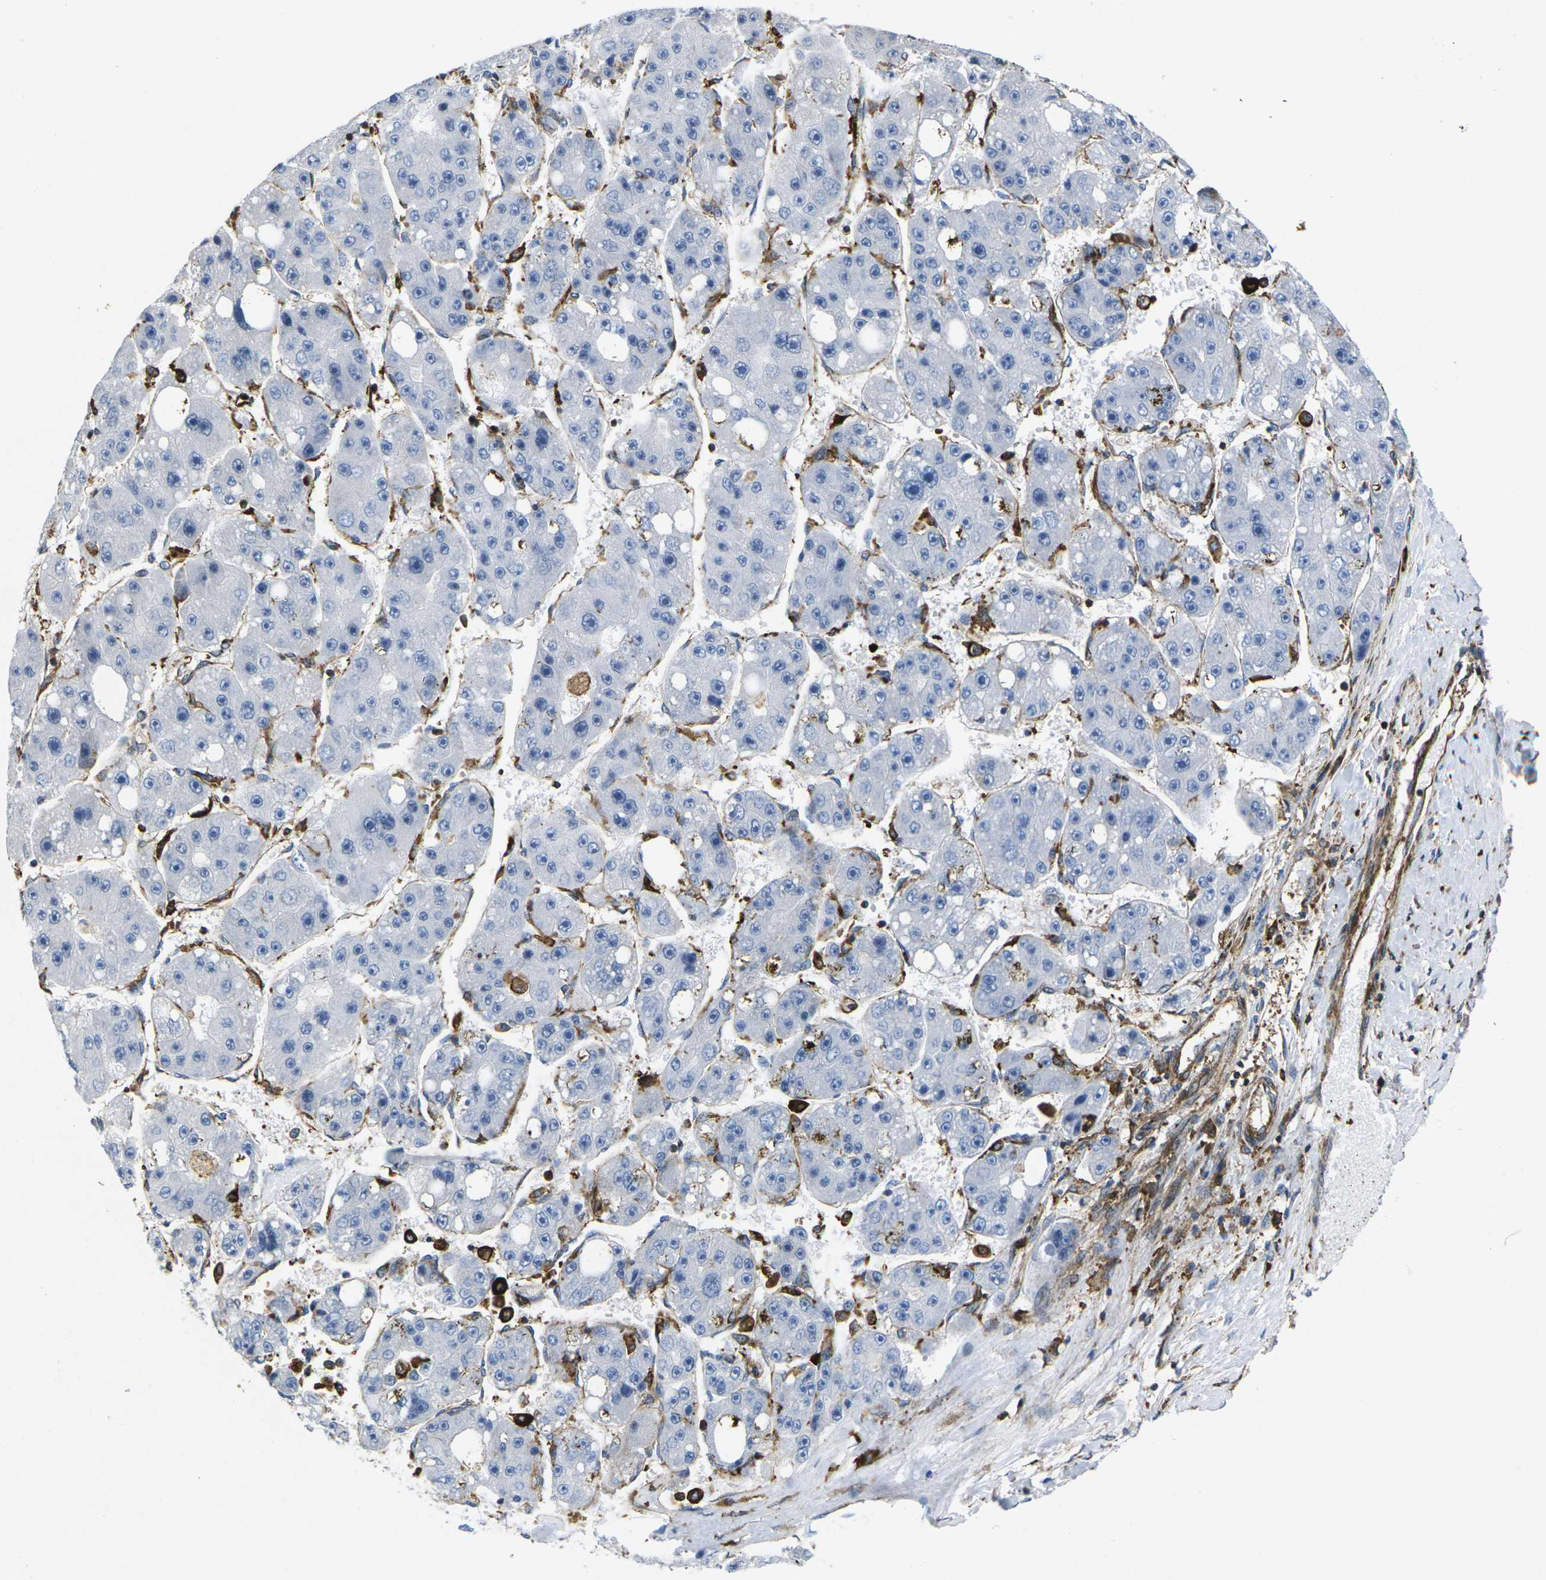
{"staining": {"intensity": "negative", "quantity": "none", "location": "none"}, "tissue": "liver cancer", "cell_type": "Tumor cells", "image_type": "cancer", "snomed": [{"axis": "morphology", "description": "Carcinoma, Hepatocellular, NOS"}, {"axis": "topography", "description": "Liver"}], "caption": "Immunohistochemical staining of human liver cancer shows no significant staining in tumor cells.", "gene": "IQGAP1", "patient": {"sex": "female", "age": 61}}